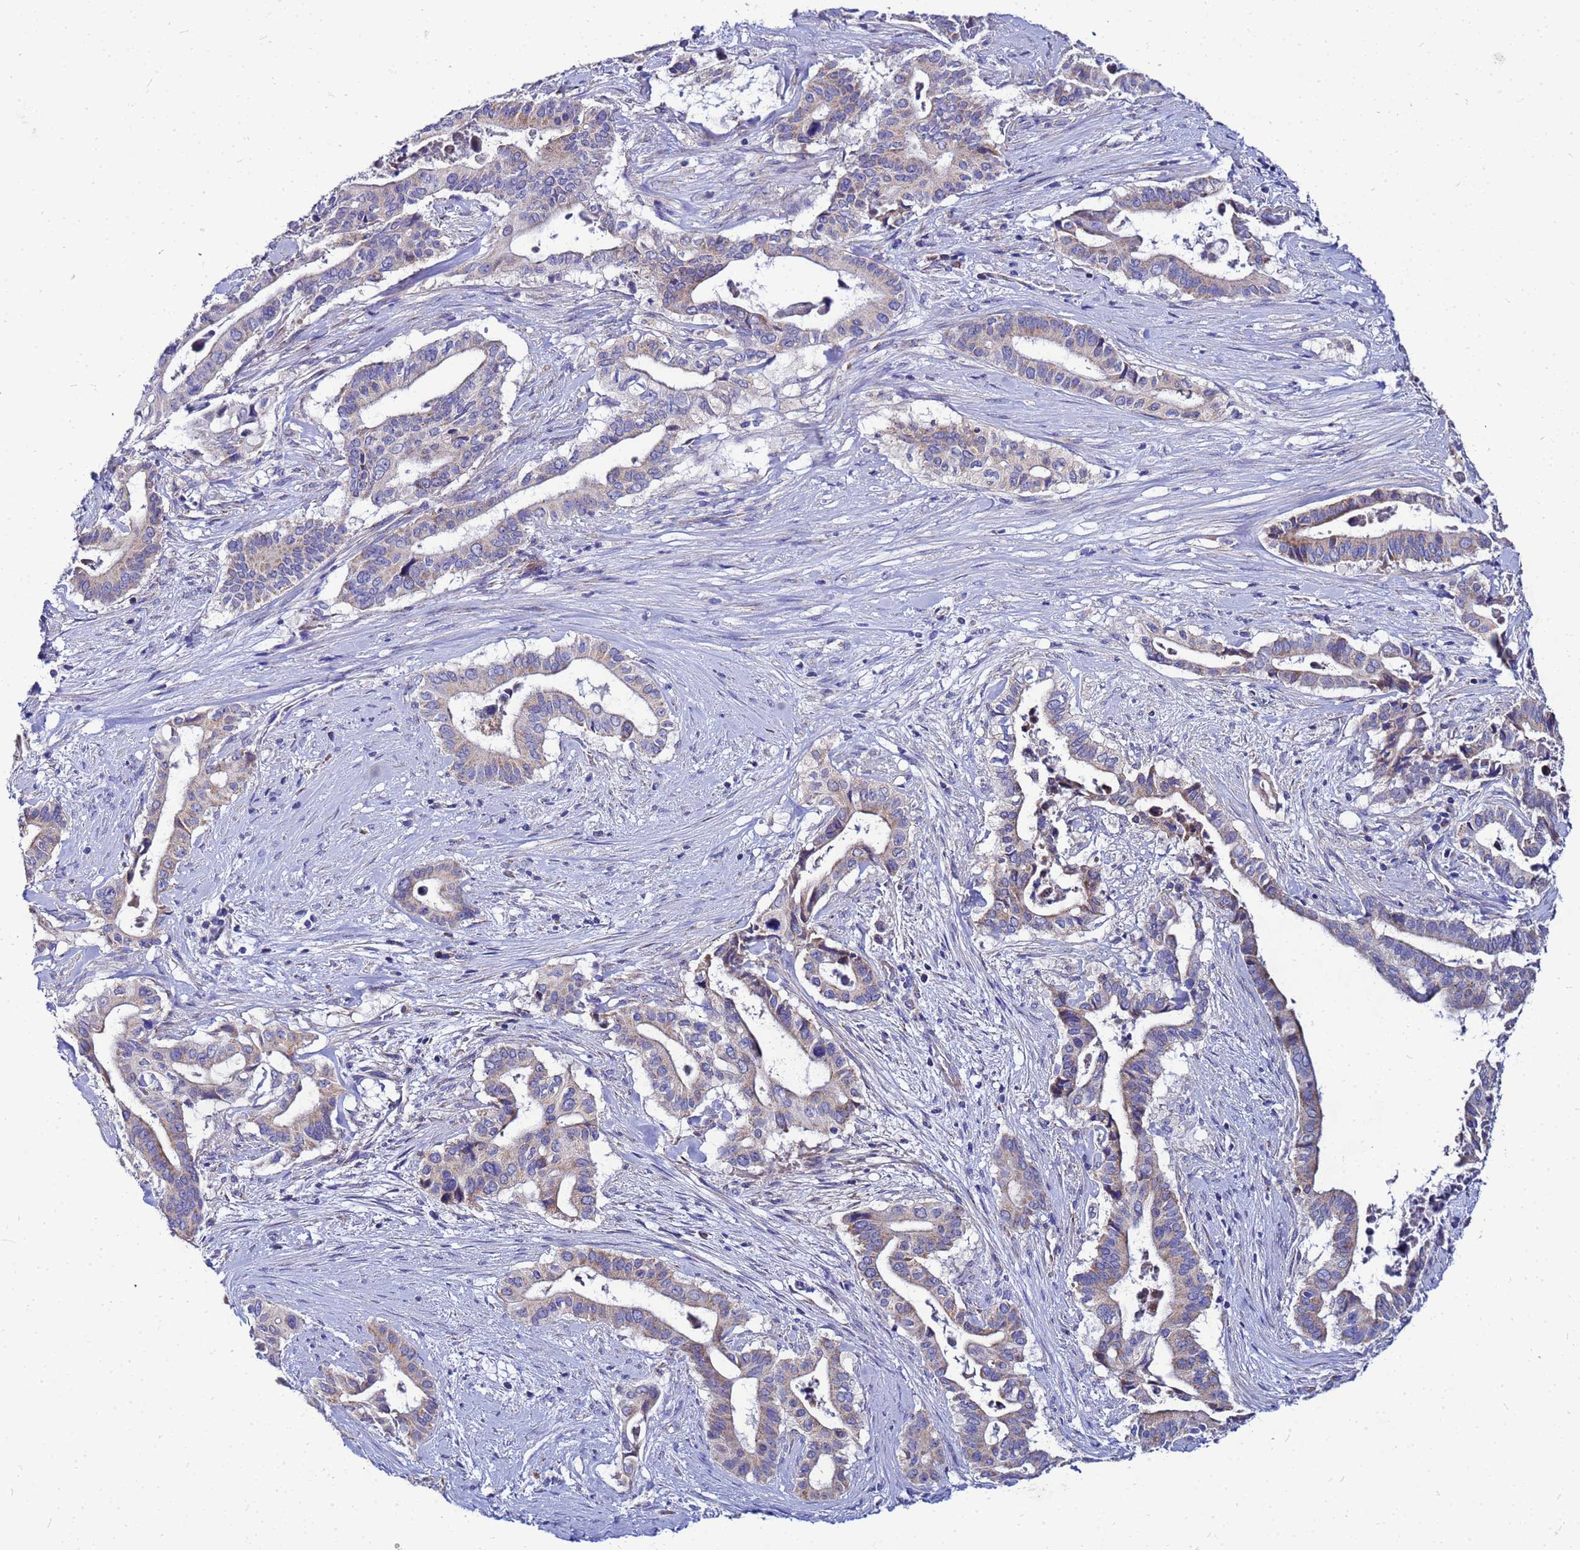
{"staining": {"intensity": "moderate", "quantity": "25%-75%", "location": "cytoplasmic/membranous"}, "tissue": "pancreatic cancer", "cell_type": "Tumor cells", "image_type": "cancer", "snomed": [{"axis": "morphology", "description": "Adenocarcinoma, NOS"}, {"axis": "topography", "description": "Pancreas"}], "caption": "High-power microscopy captured an immunohistochemistry (IHC) image of adenocarcinoma (pancreatic), revealing moderate cytoplasmic/membranous staining in approximately 25%-75% of tumor cells.", "gene": "FAHD2A", "patient": {"sex": "female", "age": 77}}